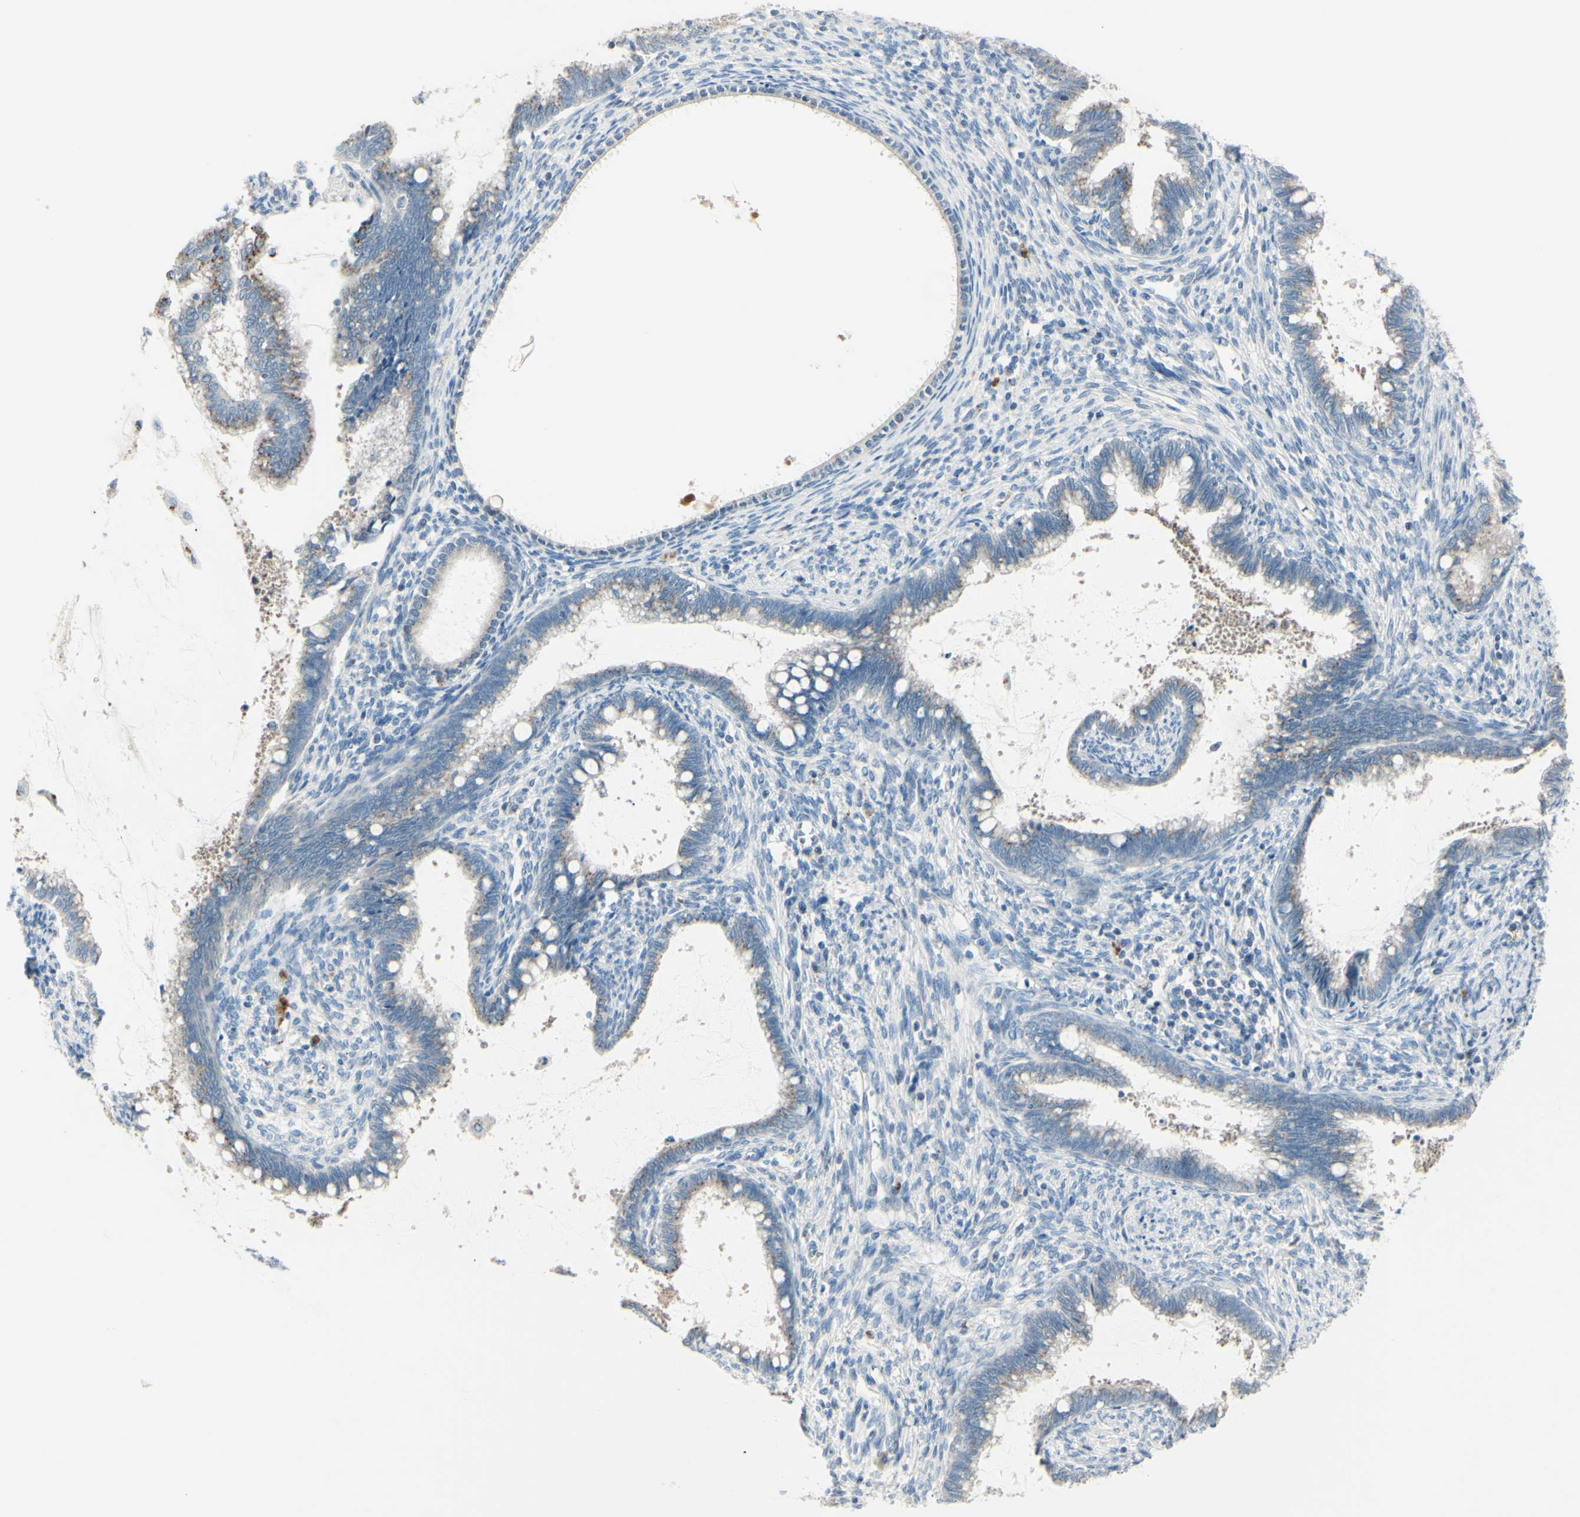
{"staining": {"intensity": "weak", "quantity": "25%-75%", "location": "cytoplasmic/membranous"}, "tissue": "cervical cancer", "cell_type": "Tumor cells", "image_type": "cancer", "snomed": [{"axis": "morphology", "description": "Adenocarcinoma, NOS"}, {"axis": "topography", "description": "Cervix"}], "caption": "A high-resolution photomicrograph shows IHC staining of adenocarcinoma (cervical), which exhibits weak cytoplasmic/membranous positivity in approximately 25%-75% of tumor cells. (DAB (3,3'-diaminobenzidine) IHC with brightfield microscopy, high magnification).", "gene": "B4GALT1", "patient": {"sex": "female", "age": 44}}